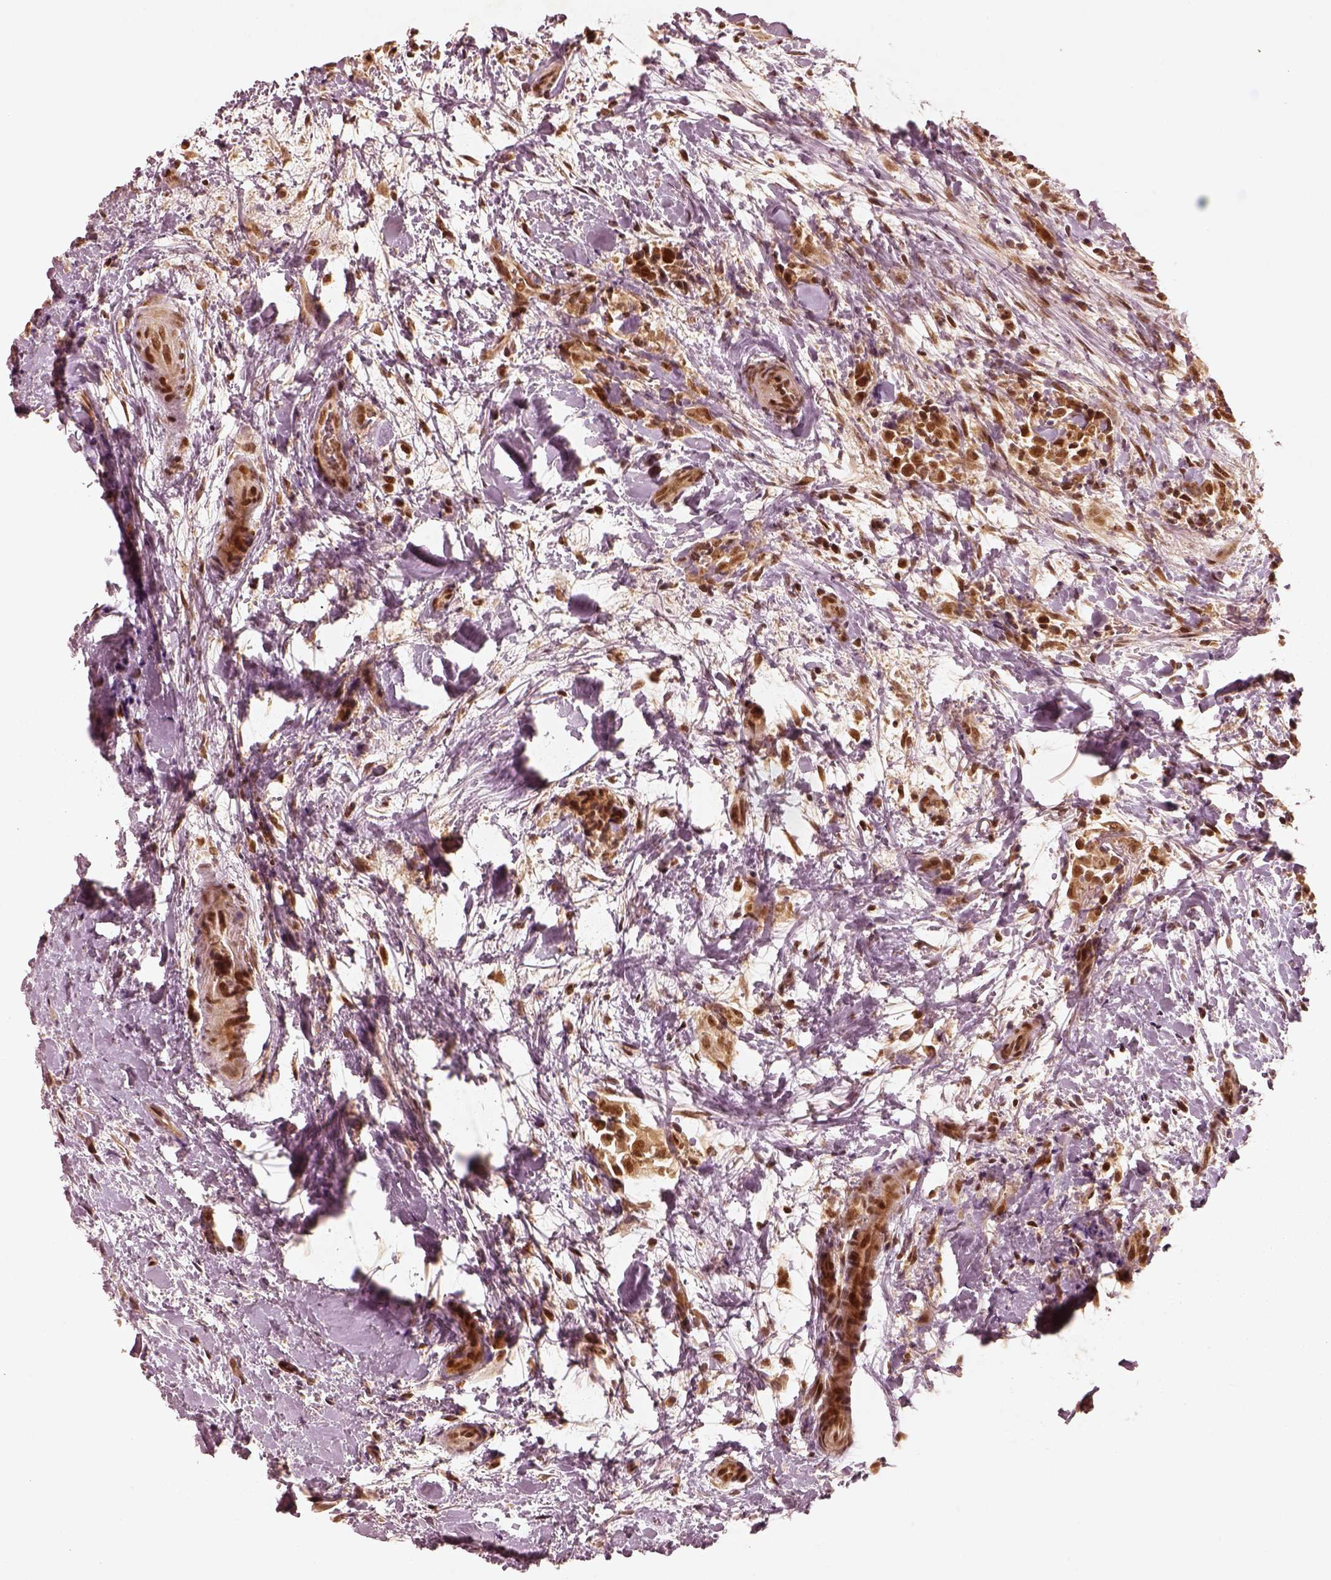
{"staining": {"intensity": "strong", "quantity": ">75%", "location": "nuclear"}, "tissue": "thyroid cancer", "cell_type": "Tumor cells", "image_type": "cancer", "snomed": [{"axis": "morphology", "description": "Papillary adenocarcinoma, NOS"}, {"axis": "topography", "description": "Thyroid gland"}], "caption": "A high amount of strong nuclear staining is appreciated in approximately >75% of tumor cells in thyroid cancer (papillary adenocarcinoma) tissue.", "gene": "GMEB2", "patient": {"sex": "male", "age": 61}}